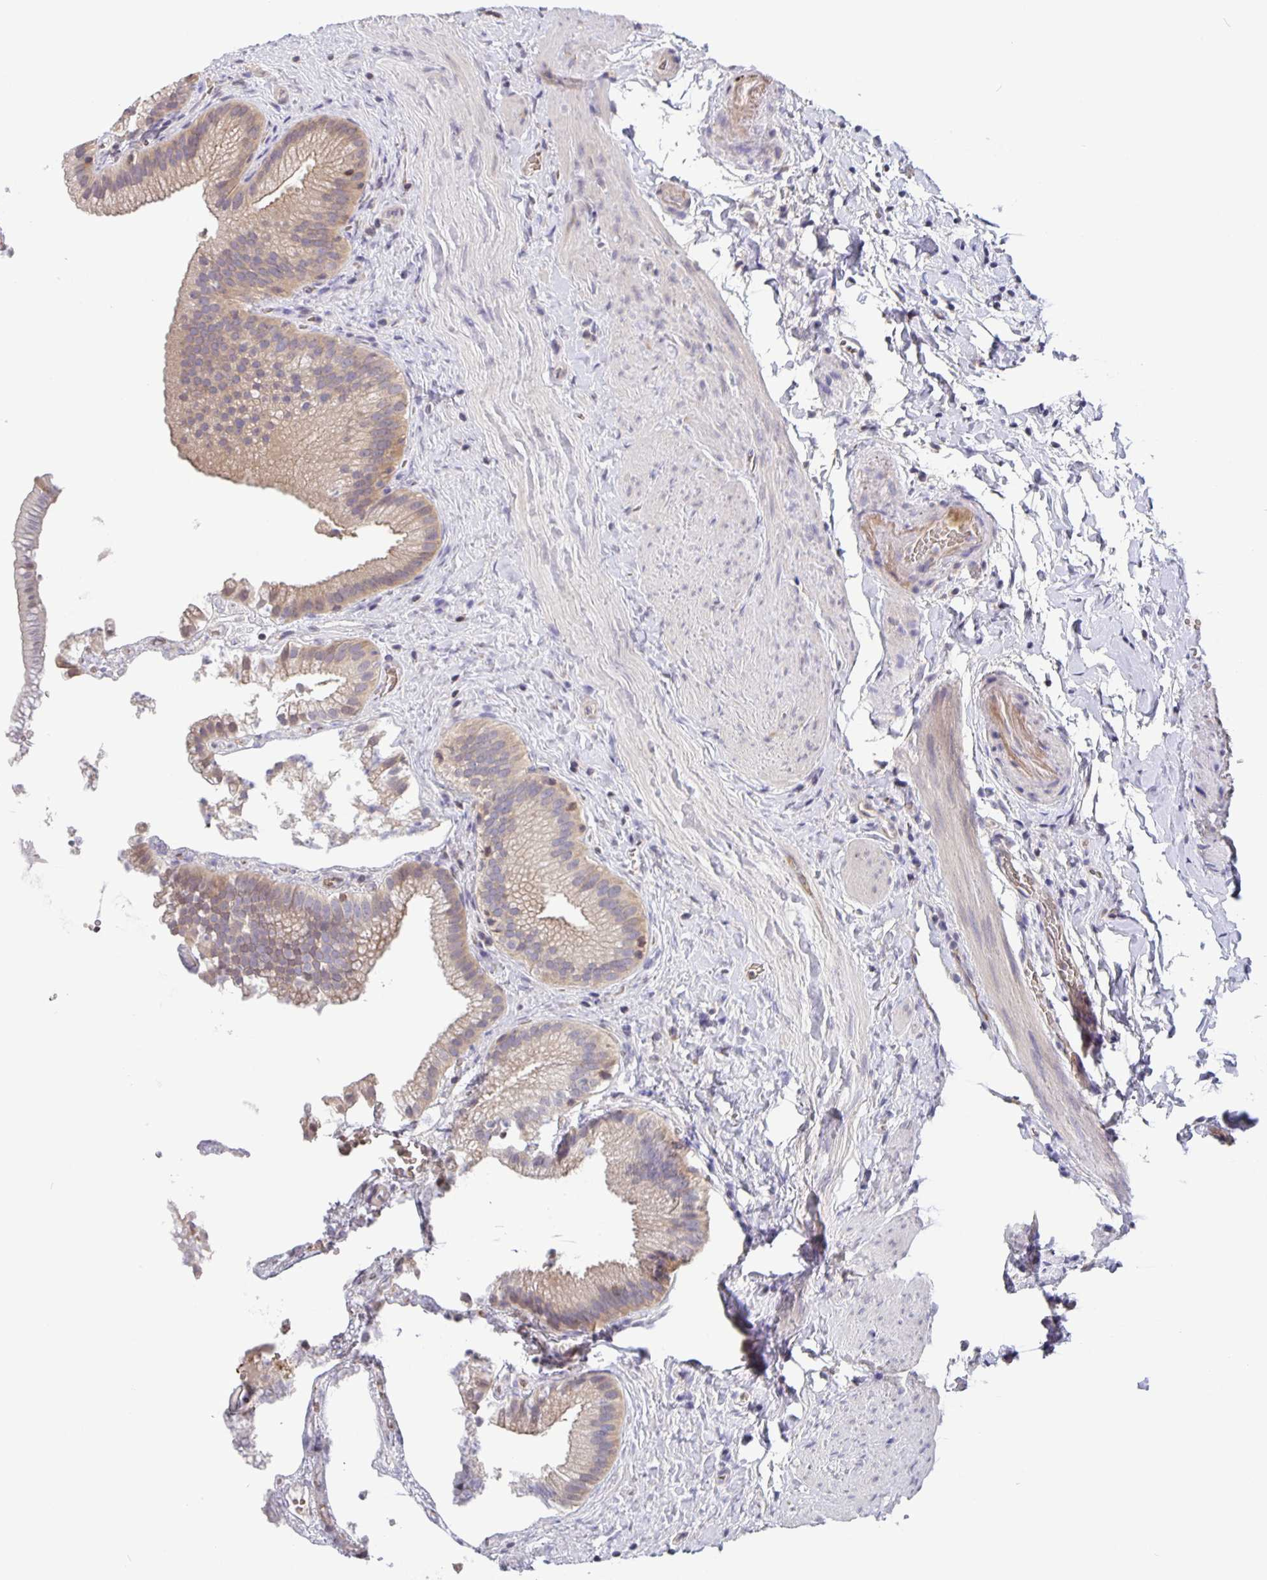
{"staining": {"intensity": "weak", "quantity": ">75%", "location": "cytoplasmic/membranous"}, "tissue": "gallbladder", "cell_type": "Glandular cells", "image_type": "normal", "snomed": [{"axis": "morphology", "description": "Normal tissue, NOS"}, {"axis": "topography", "description": "Gallbladder"}], "caption": "Protein staining of benign gallbladder exhibits weak cytoplasmic/membranous expression in approximately >75% of glandular cells.", "gene": "FEM1C", "patient": {"sex": "female", "age": 63}}